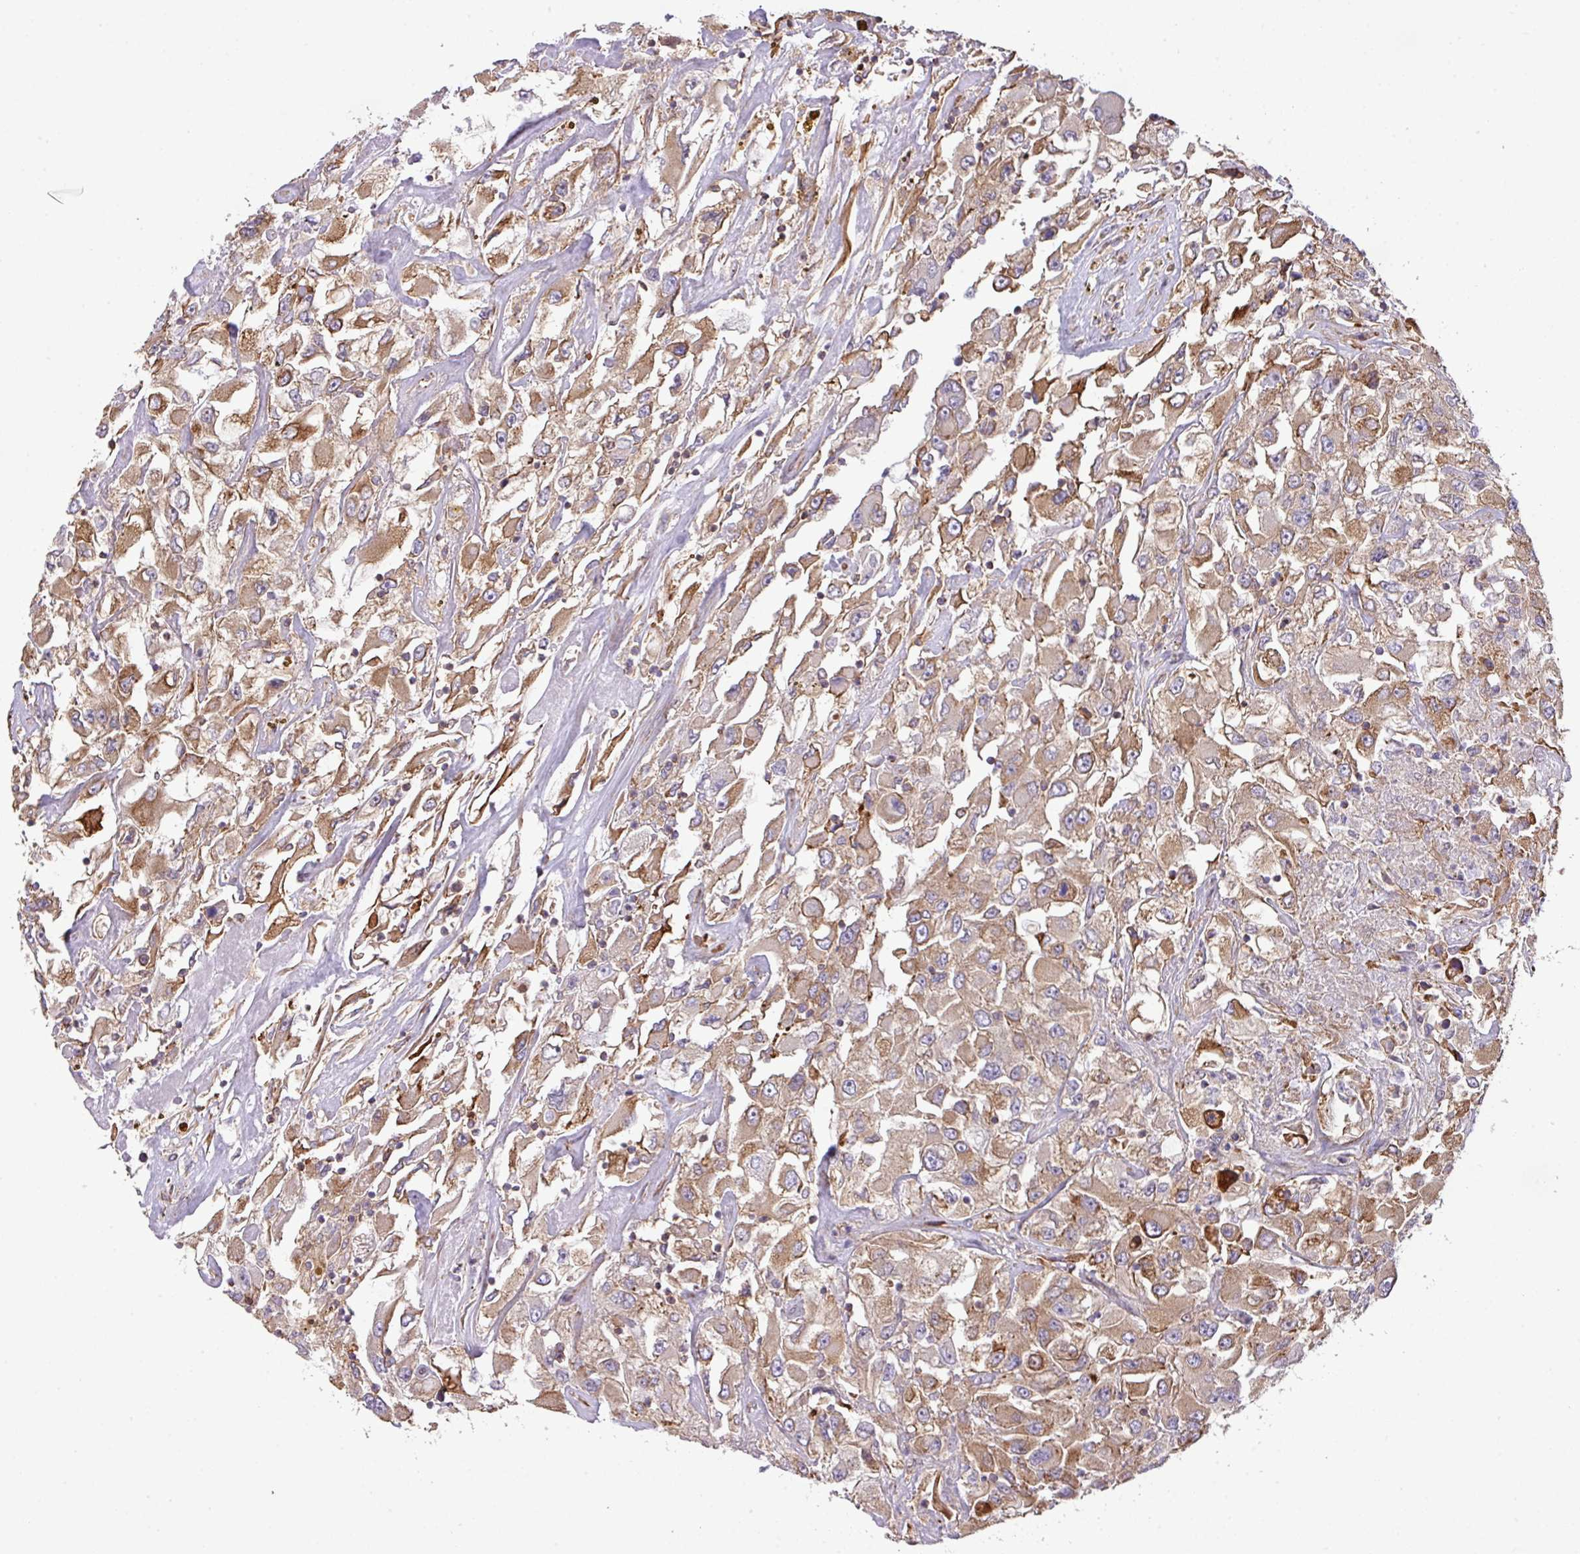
{"staining": {"intensity": "moderate", "quantity": ">75%", "location": "cytoplasmic/membranous"}, "tissue": "renal cancer", "cell_type": "Tumor cells", "image_type": "cancer", "snomed": [{"axis": "morphology", "description": "Adenocarcinoma, NOS"}, {"axis": "topography", "description": "Kidney"}], "caption": "A high-resolution image shows immunohistochemistry (IHC) staining of adenocarcinoma (renal), which demonstrates moderate cytoplasmic/membranous staining in approximately >75% of tumor cells.", "gene": "LRRC41", "patient": {"sex": "female", "age": 52}}